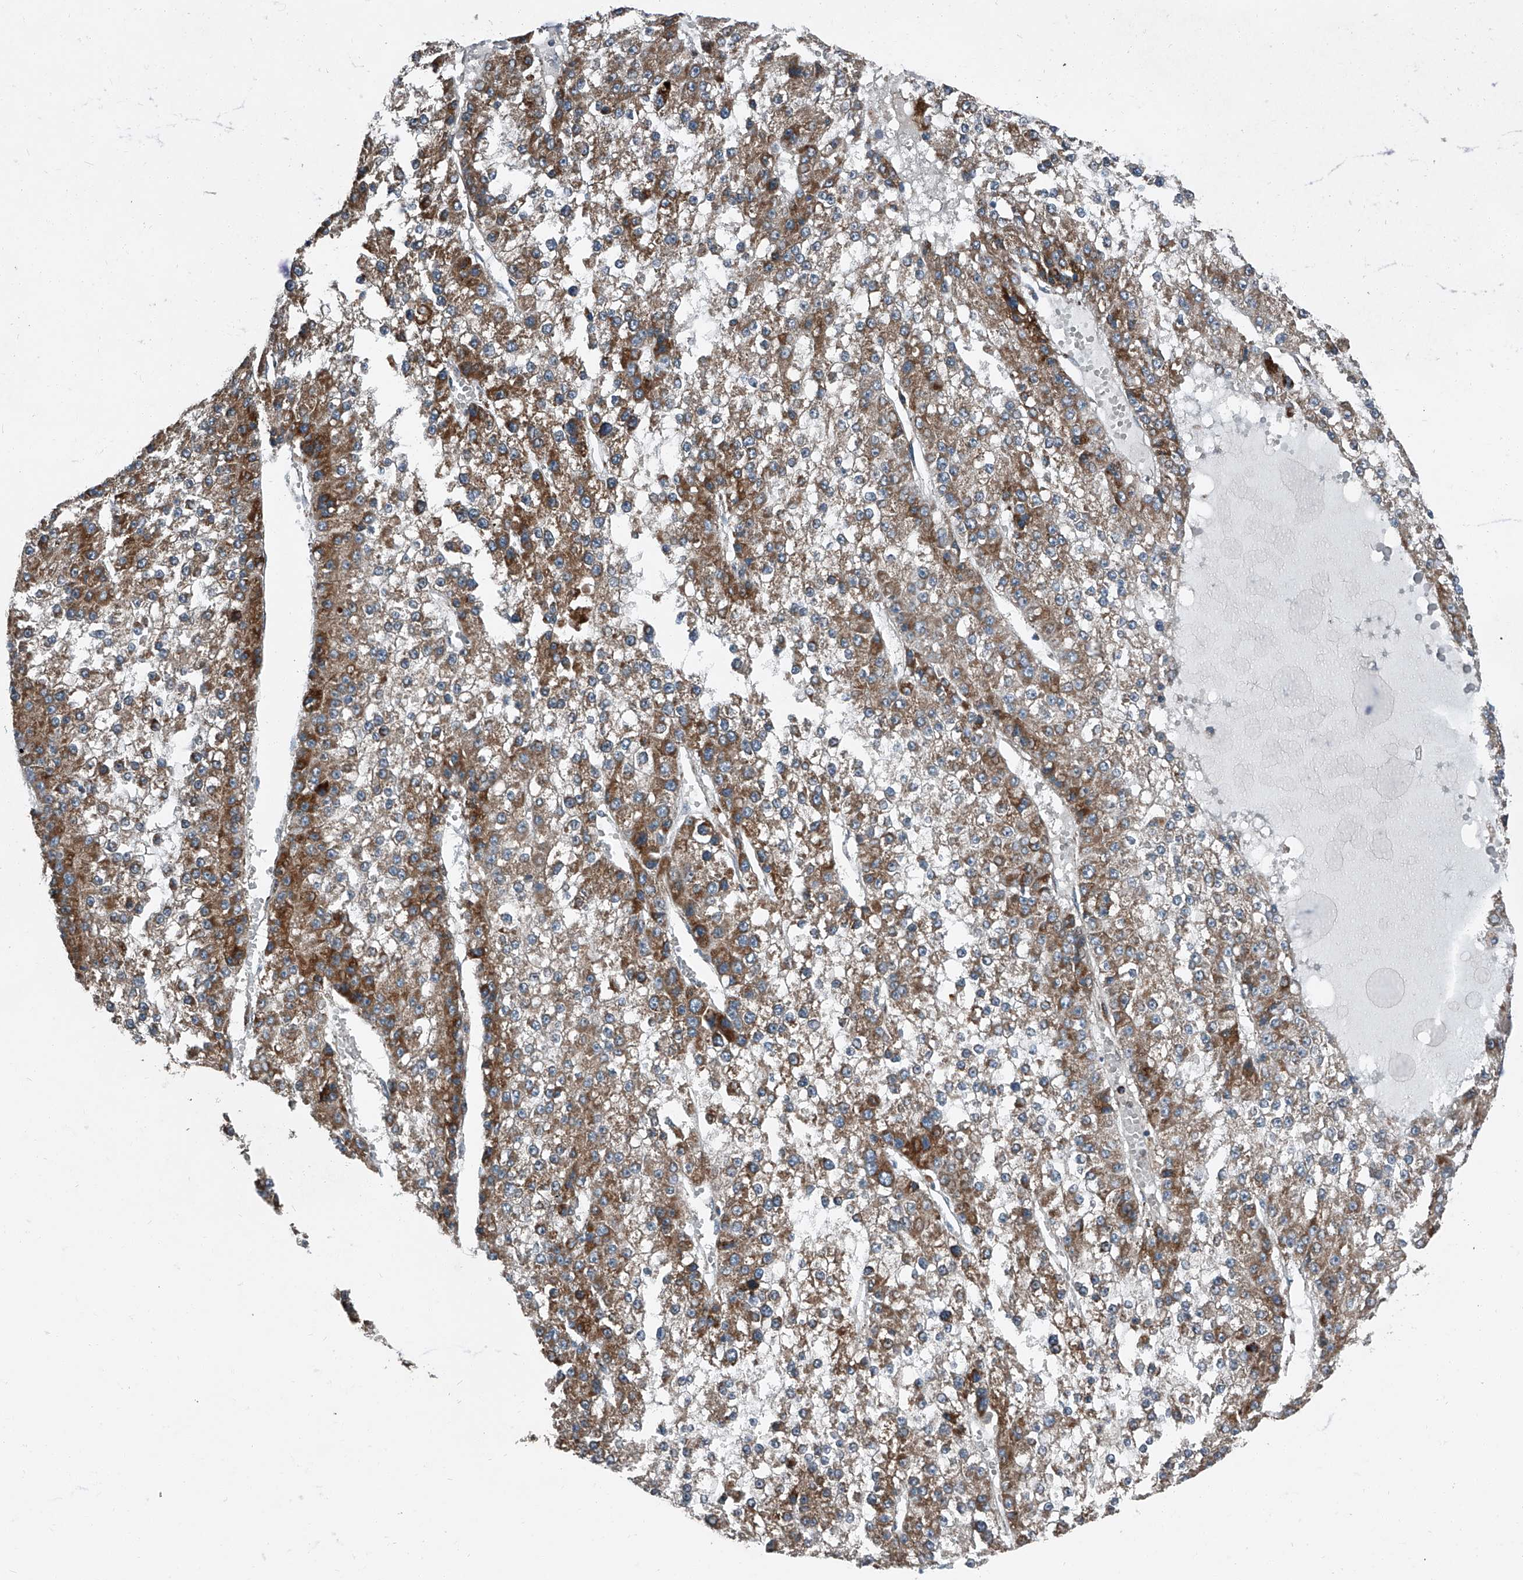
{"staining": {"intensity": "moderate", "quantity": ">75%", "location": "cytoplasmic/membranous"}, "tissue": "liver cancer", "cell_type": "Tumor cells", "image_type": "cancer", "snomed": [{"axis": "morphology", "description": "Carcinoma, Hepatocellular, NOS"}, {"axis": "topography", "description": "Liver"}], "caption": "Protein expression by immunohistochemistry exhibits moderate cytoplasmic/membranous expression in about >75% of tumor cells in liver hepatocellular carcinoma. (IHC, brightfield microscopy, high magnification).", "gene": "CHRNA7", "patient": {"sex": "female", "age": 73}}